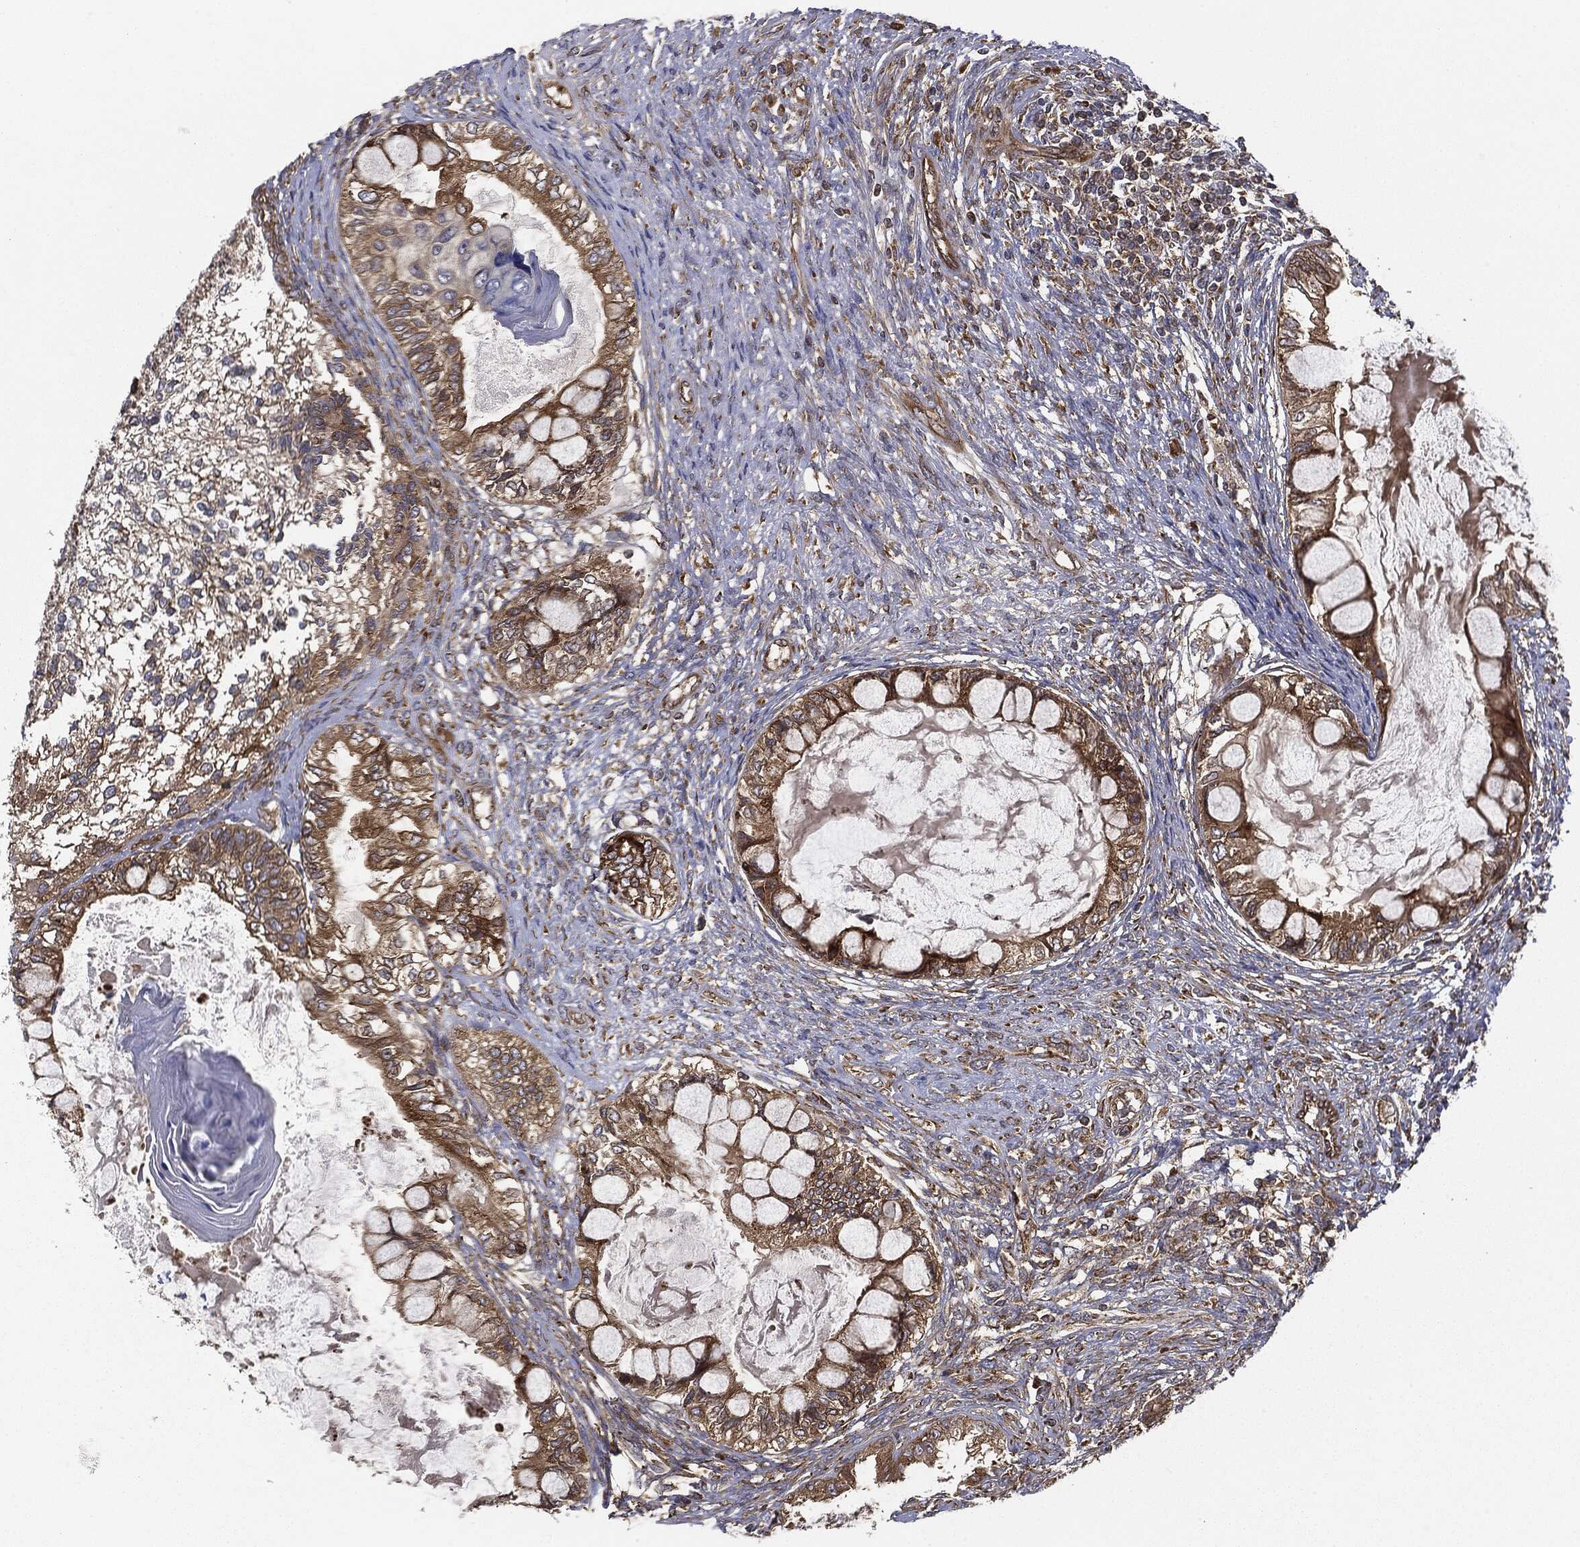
{"staining": {"intensity": "moderate", "quantity": "25%-75%", "location": "cytoplasmic/membranous"}, "tissue": "testis cancer", "cell_type": "Tumor cells", "image_type": "cancer", "snomed": [{"axis": "morphology", "description": "Seminoma, NOS"}, {"axis": "morphology", "description": "Carcinoma, Embryonal, NOS"}, {"axis": "topography", "description": "Testis"}], "caption": "Immunohistochemistry (IHC) staining of testis seminoma, which shows medium levels of moderate cytoplasmic/membranous expression in about 25%-75% of tumor cells indicating moderate cytoplasmic/membranous protein staining. The staining was performed using DAB (brown) for protein detection and nuclei were counterstained in hematoxylin (blue).", "gene": "EIF2AK2", "patient": {"sex": "male", "age": 41}}